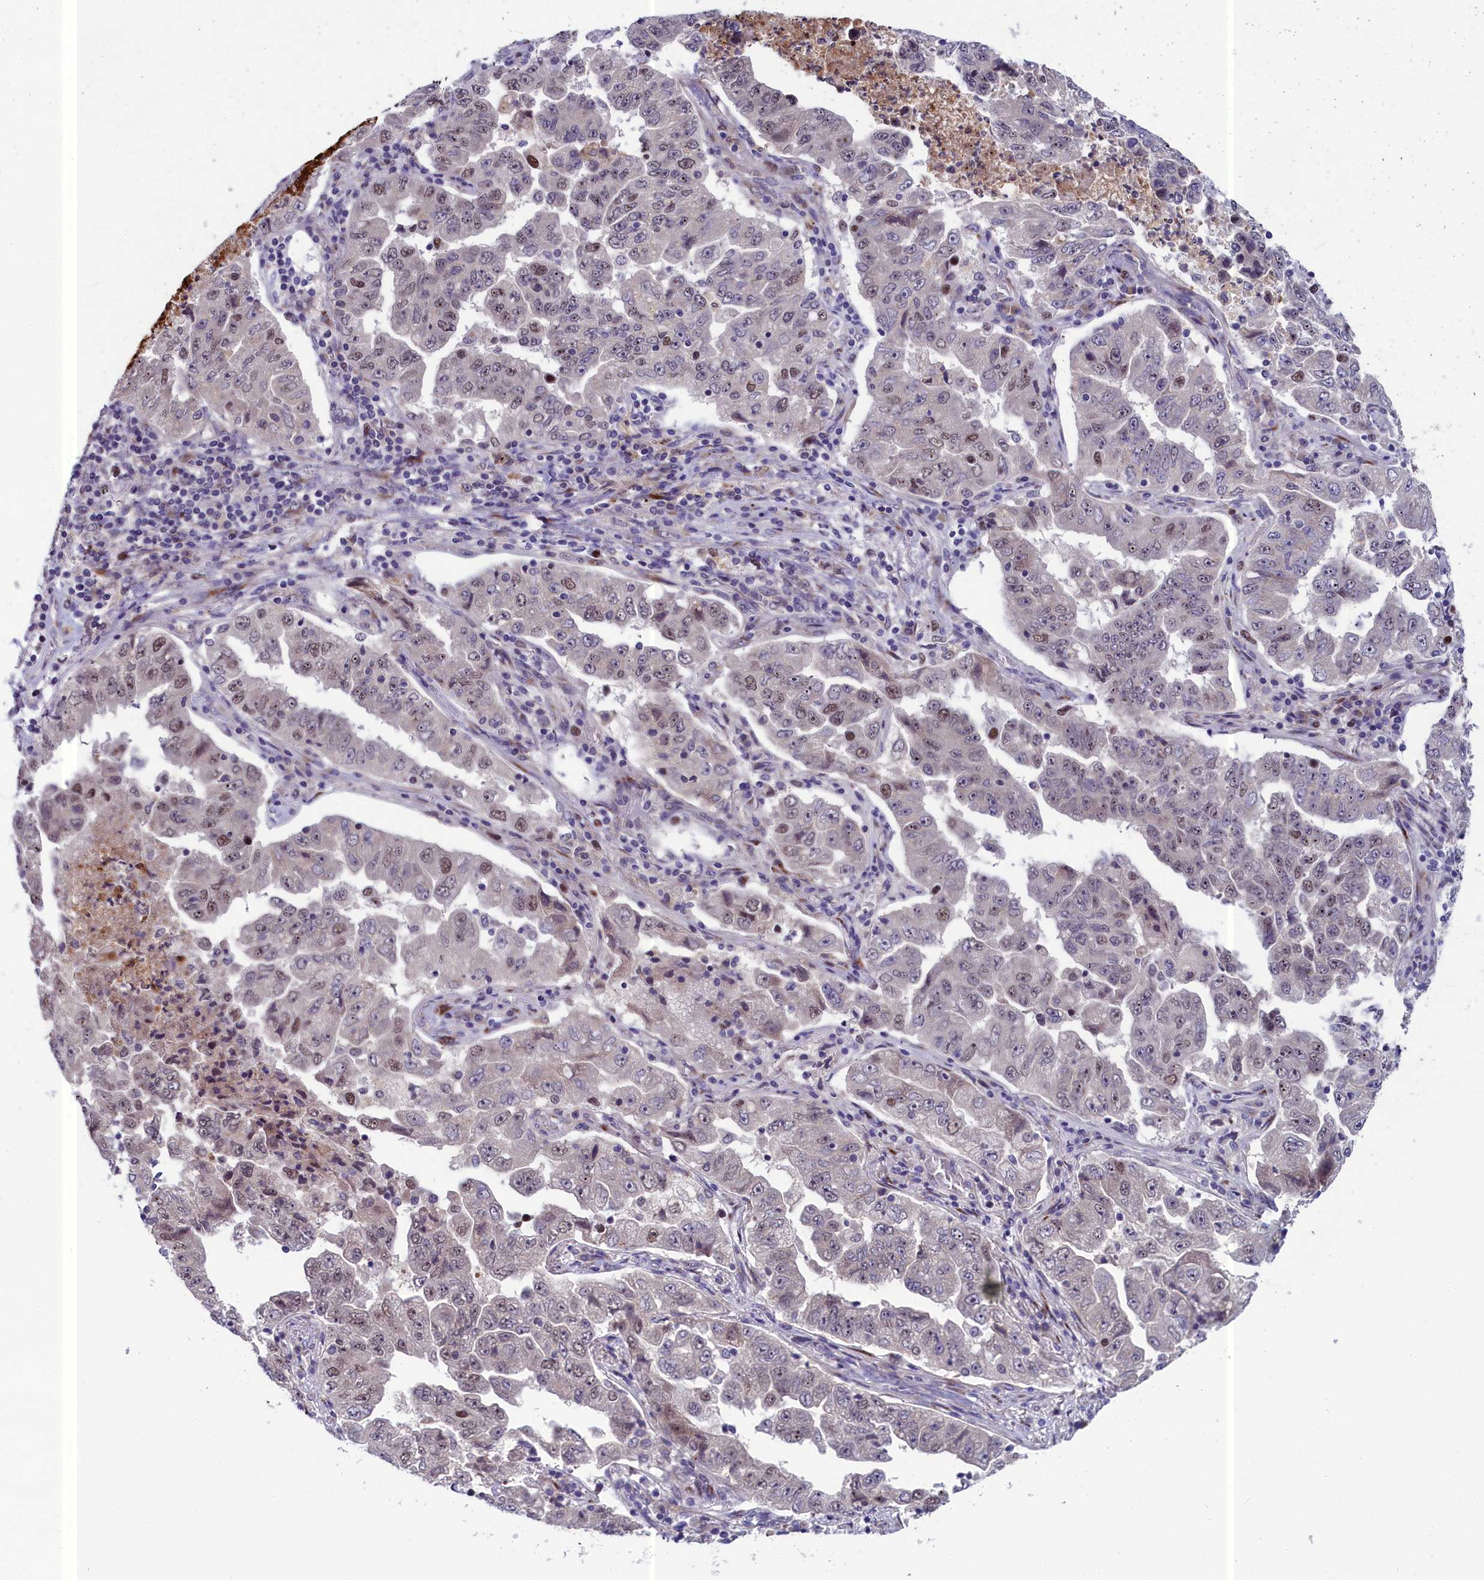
{"staining": {"intensity": "moderate", "quantity": "<25%", "location": "nuclear"}, "tissue": "lung cancer", "cell_type": "Tumor cells", "image_type": "cancer", "snomed": [{"axis": "morphology", "description": "Adenocarcinoma, NOS"}, {"axis": "topography", "description": "Lung"}], "caption": "Human lung cancer (adenocarcinoma) stained for a protein (brown) shows moderate nuclear positive positivity in approximately <25% of tumor cells.", "gene": "LIG1", "patient": {"sex": "female", "age": 51}}